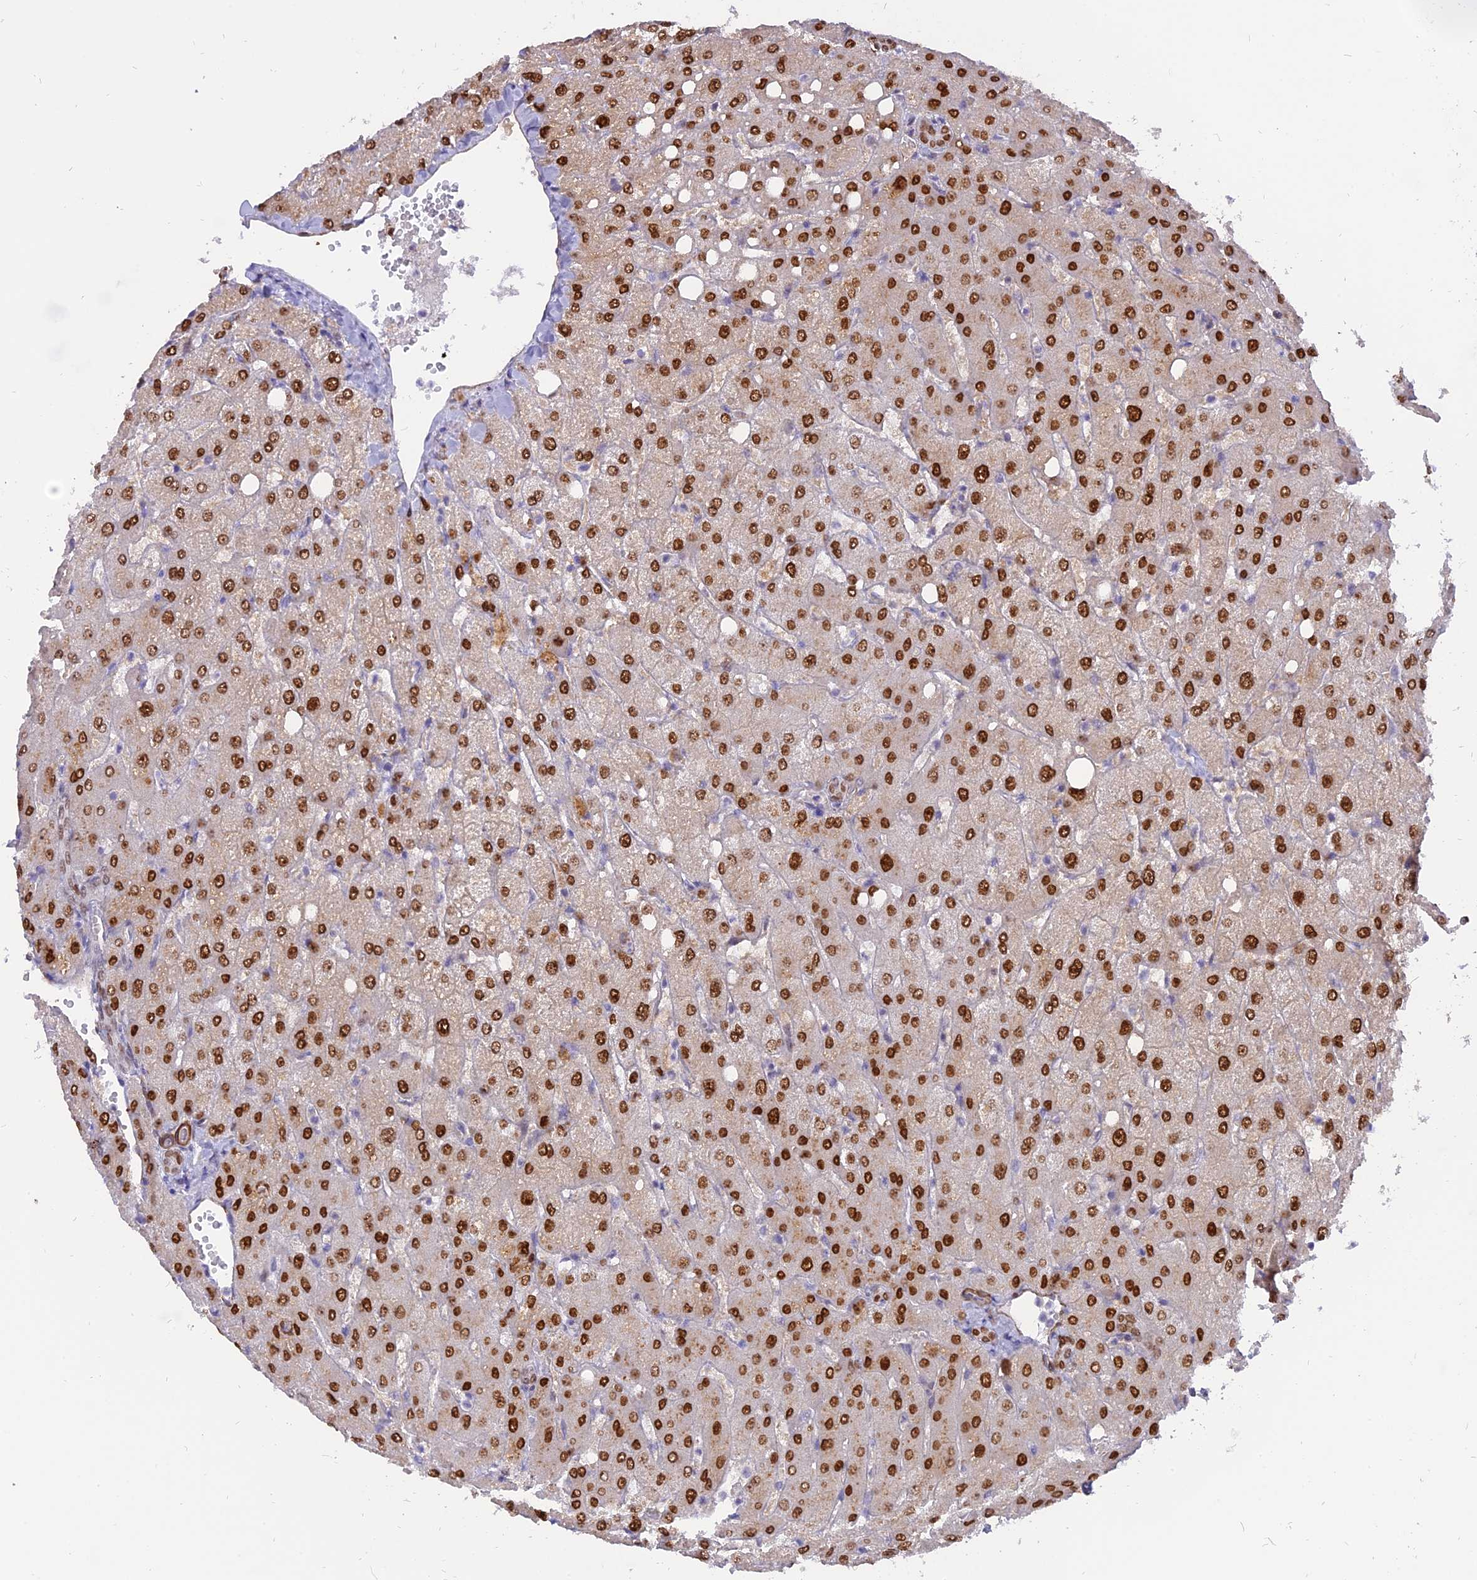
{"staining": {"intensity": "moderate", "quantity": ">75%", "location": "nuclear"}, "tissue": "liver", "cell_type": "Cholangiocytes", "image_type": "normal", "snomed": [{"axis": "morphology", "description": "Normal tissue, NOS"}, {"axis": "topography", "description": "Liver"}], "caption": "DAB immunohistochemical staining of benign human liver exhibits moderate nuclear protein positivity in about >75% of cholangiocytes.", "gene": "CENPV", "patient": {"sex": "female", "age": 54}}